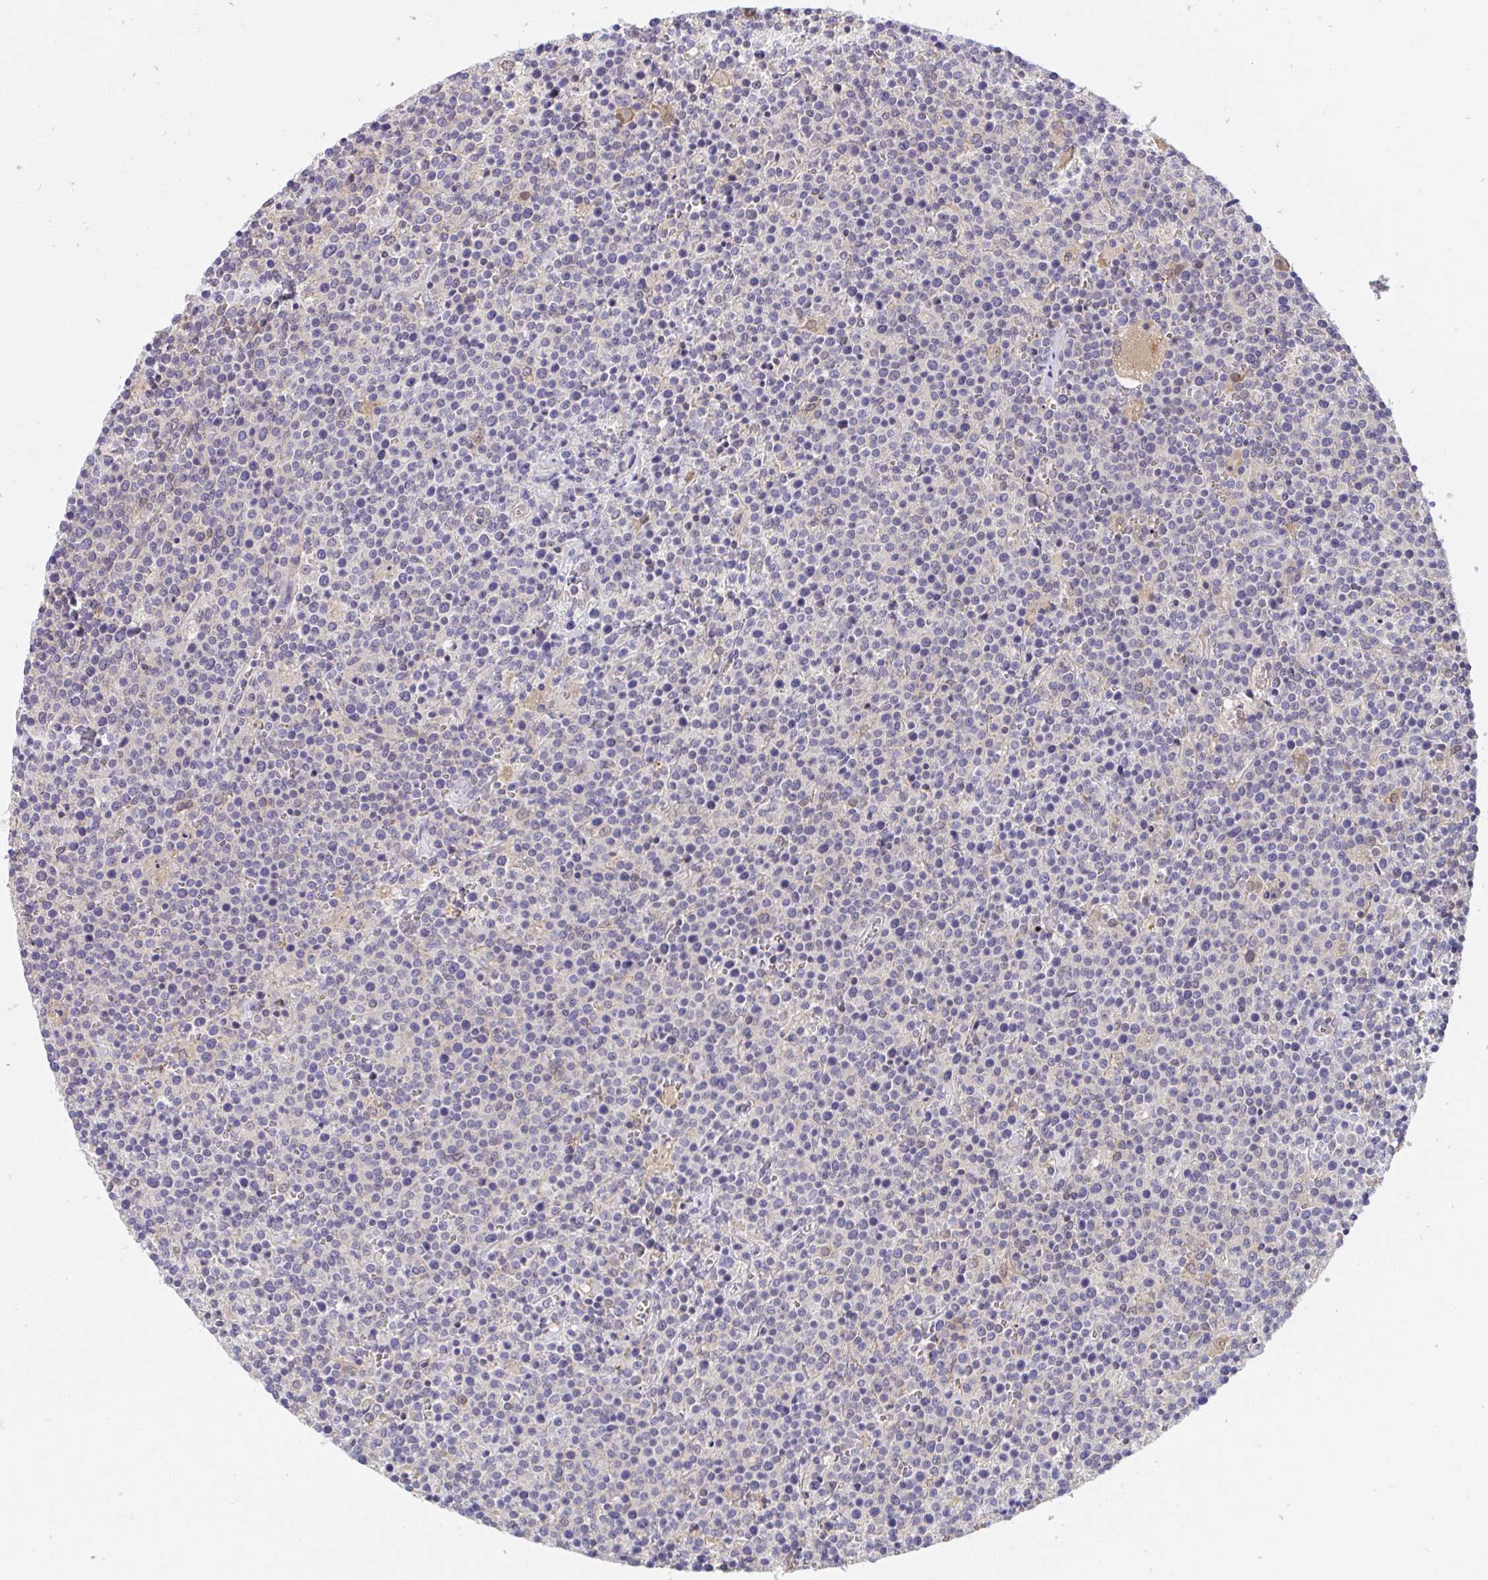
{"staining": {"intensity": "negative", "quantity": "none", "location": "none"}, "tissue": "lymphoma", "cell_type": "Tumor cells", "image_type": "cancer", "snomed": [{"axis": "morphology", "description": "Malignant lymphoma, non-Hodgkin's type, High grade"}, {"axis": "topography", "description": "Lymph node"}], "caption": "Protein analysis of malignant lymphoma, non-Hodgkin's type (high-grade) demonstrates no significant positivity in tumor cells.", "gene": "C19orf54", "patient": {"sex": "male", "age": 61}}